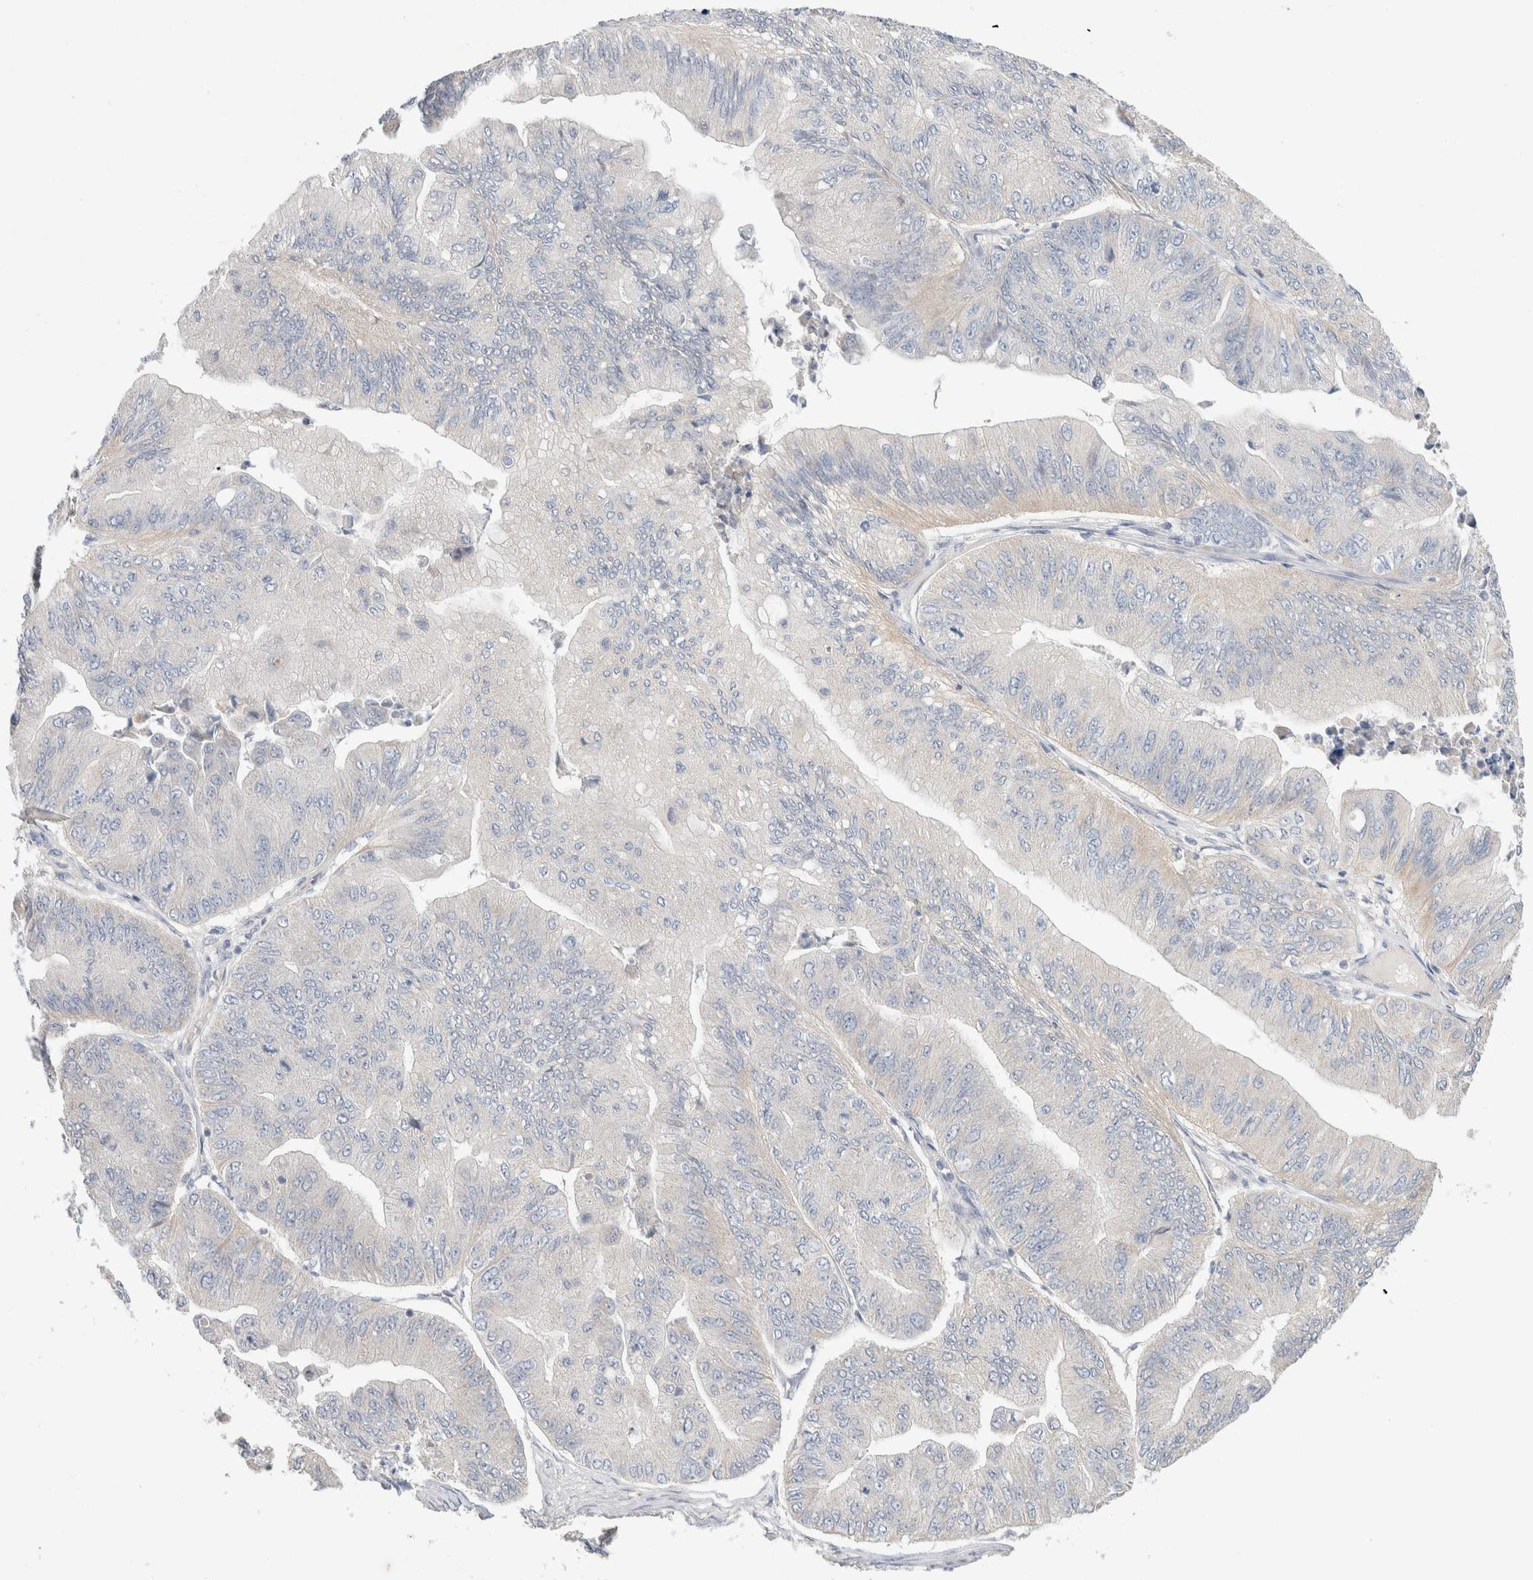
{"staining": {"intensity": "negative", "quantity": "none", "location": "none"}, "tissue": "ovarian cancer", "cell_type": "Tumor cells", "image_type": "cancer", "snomed": [{"axis": "morphology", "description": "Cystadenocarcinoma, mucinous, NOS"}, {"axis": "topography", "description": "Ovary"}], "caption": "Micrograph shows no protein positivity in tumor cells of ovarian cancer (mucinous cystadenocarcinoma) tissue.", "gene": "CMTM4", "patient": {"sex": "female", "age": 61}}